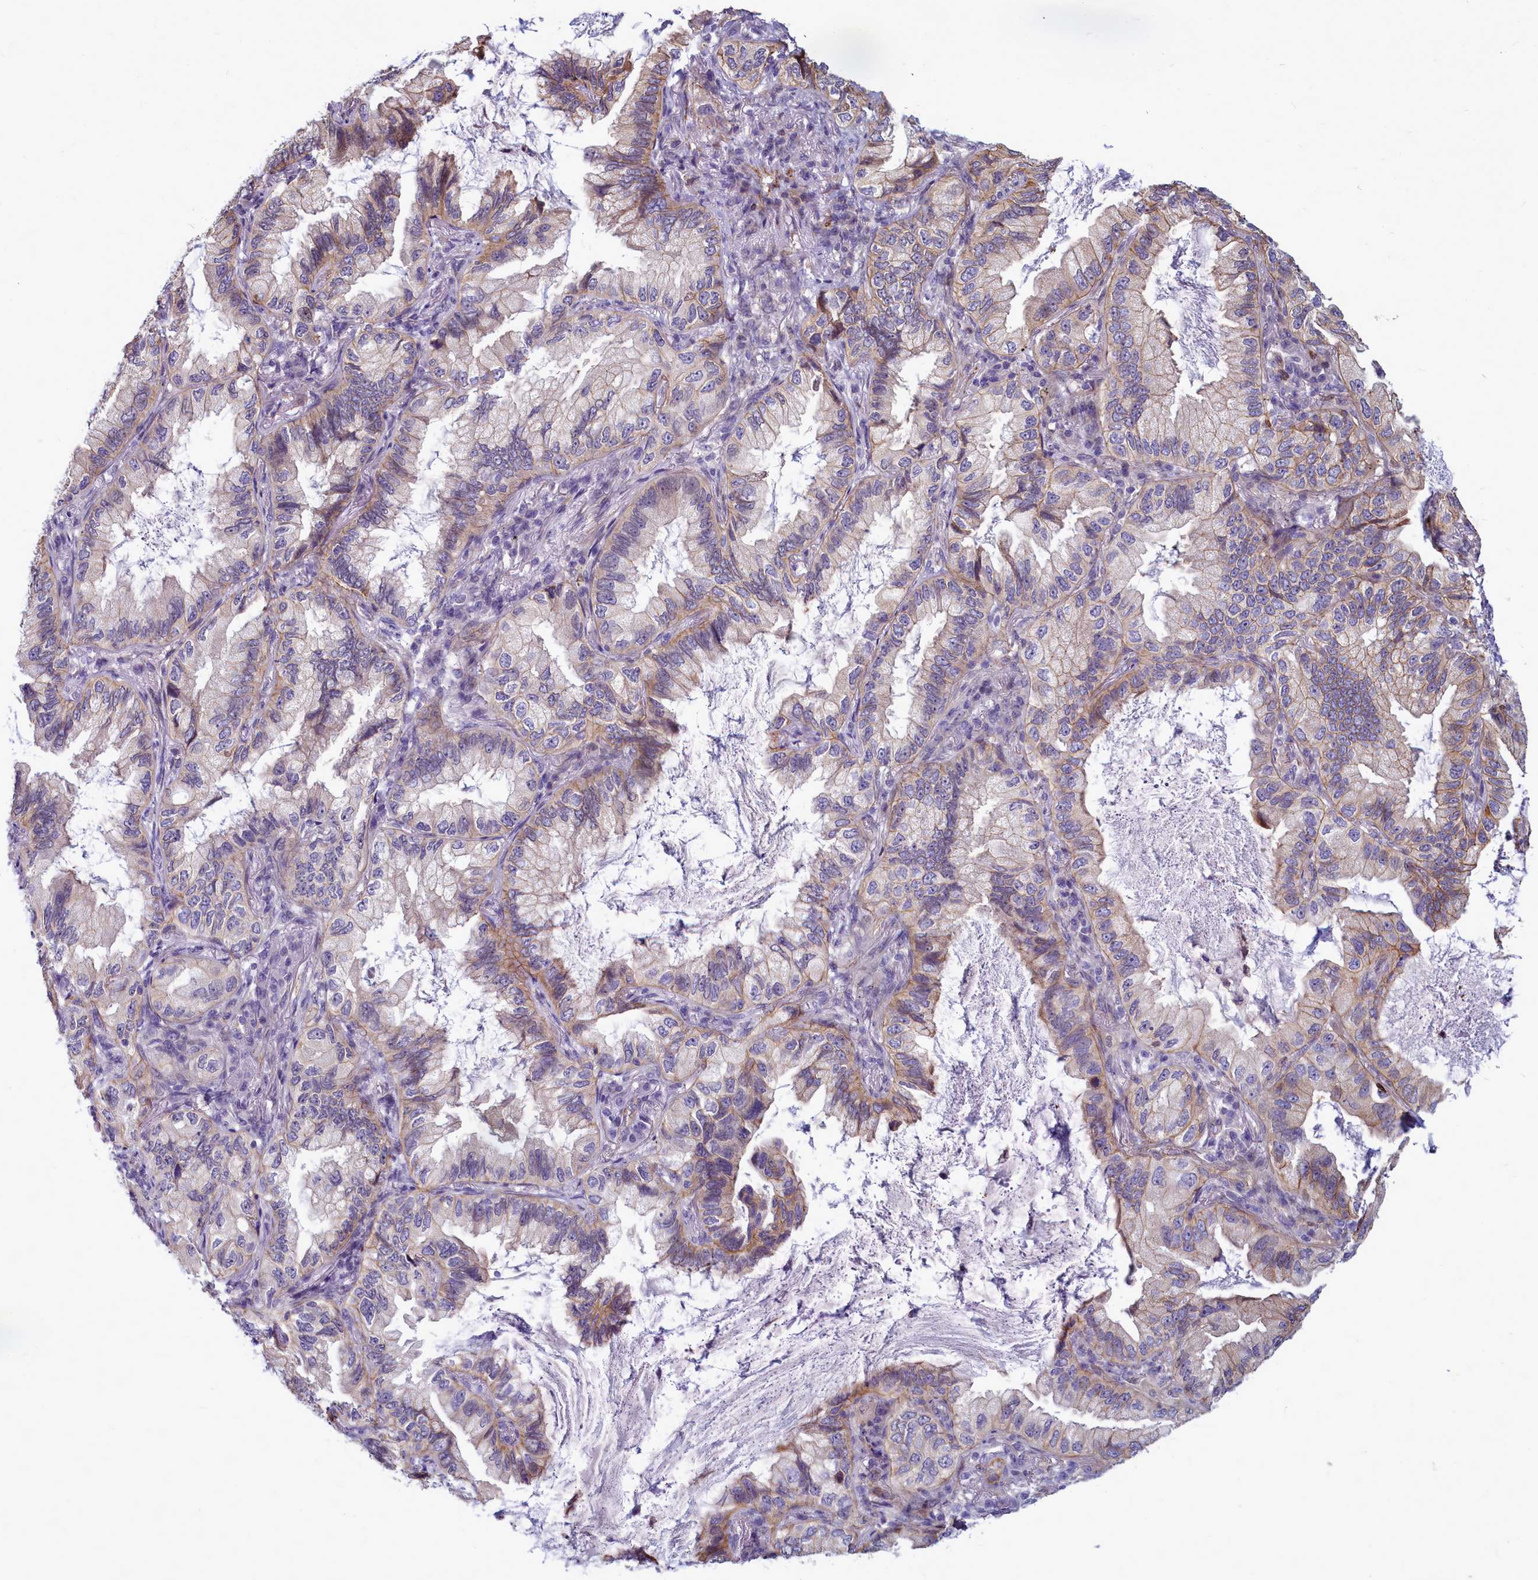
{"staining": {"intensity": "weak", "quantity": "<25%", "location": "cytoplasmic/membranous"}, "tissue": "lung cancer", "cell_type": "Tumor cells", "image_type": "cancer", "snomed": [{"axis": "morphology", "description": "Adenocarcinoma, NOS"}, {"axis": "topography", "description": "Lung"}], "caption": "High power microscopy photomicrograph of an immunohistochemistry photomicrograph of lung cancer, revealing no significant expression in tumor cells. (DAB (3,3'-diaminobenzidine) immunohistochemistry (IHC) with hematoxylin counter stain).", "gene": "TTC5", "patient": {"sex": "female", "age": 69}}